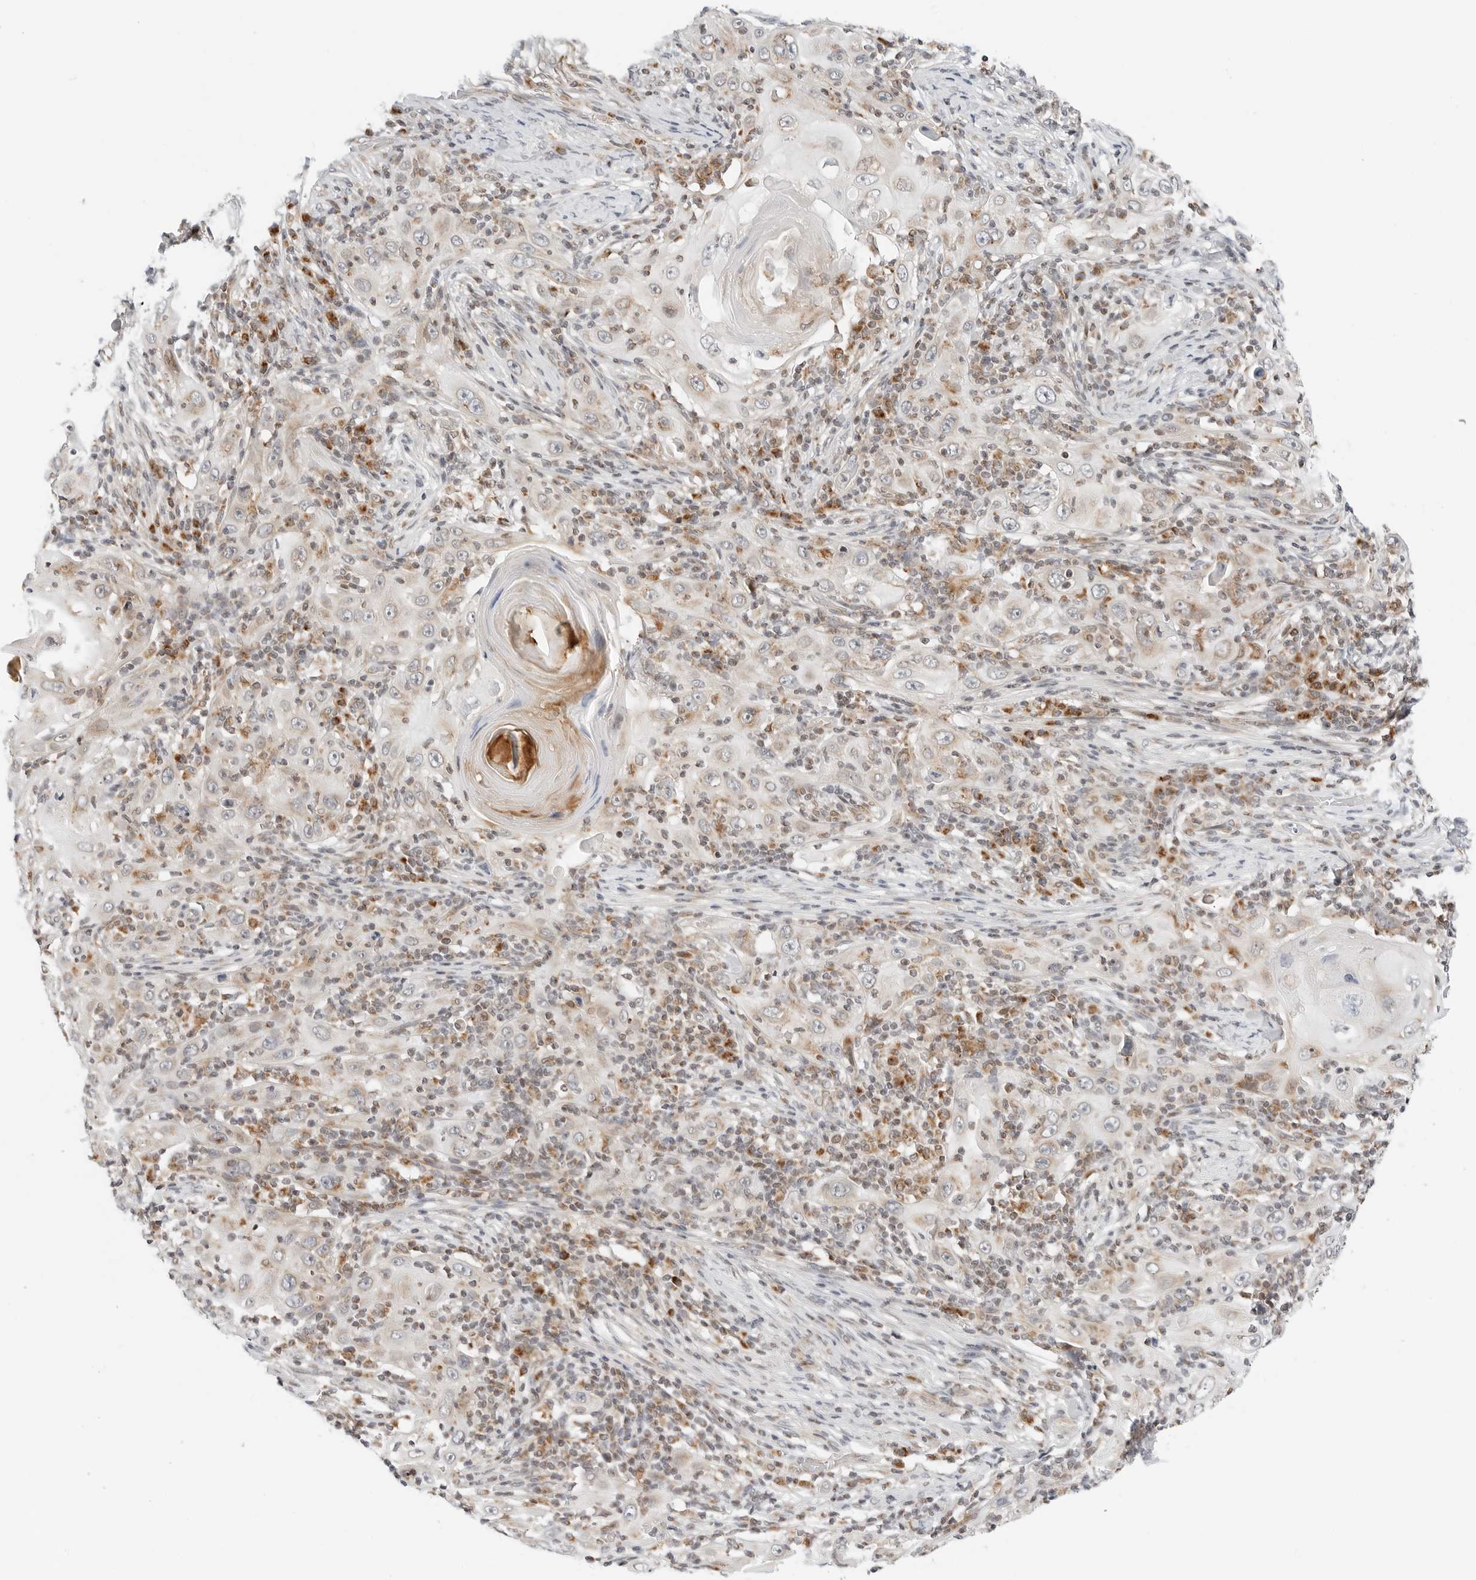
{"staining": {"intensity": "weak", "quantity": "25%-75%", "location": "cytoplasmic/membranous"}, "tissue": "skin cancer", "cell_type": "Tumor cells", "image_type": "cancer", "snomed": [{"axis": "morphology", "description": "Squamous cell carcinoma, NOS"}, {"axis": "topography", "description": "Skin"}], "caption": "The histopathology image displays staining of skin squamous cell carcinoma, revealing weak cytoplasmic/membranous protein staining (brown color) within tumor cells. (brown staining indicates protein expression, while blue staining denotes nuclei).", "gene": "DYRK4", "patient": {"sex": "female", "age": 88}}